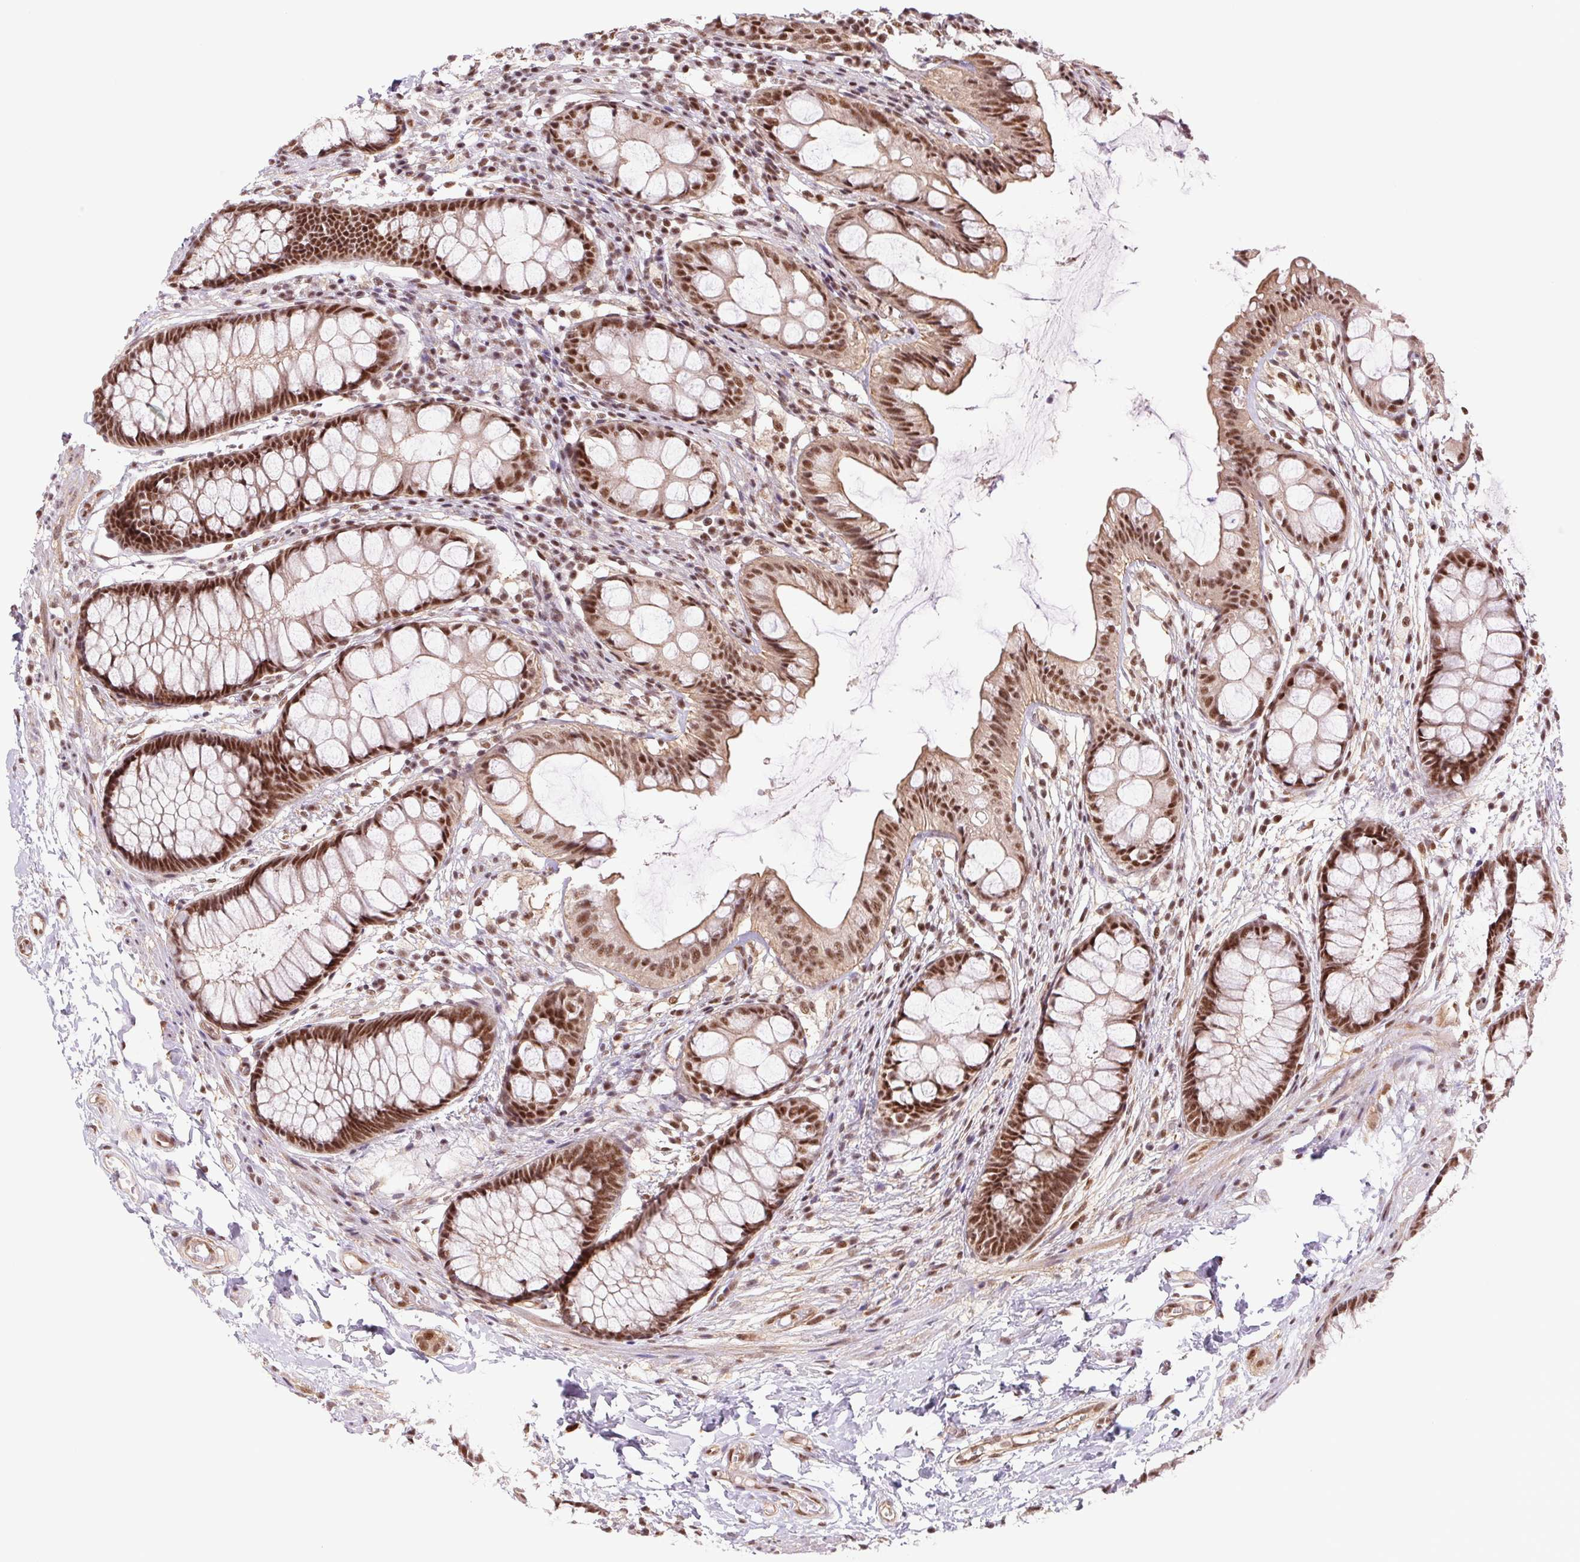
{"staining": {"intensity": "moderate", "quantity": ">75%", "location": "cytoplasmic/membranous,nuclear"}, "tissue": "rectum", "cell_type": "Glandular cells", "image_type": "normal", "snomed": [{"axis": "morphology", "description": "Normal tissue, NOS"}, {"axis": "topography", "description": "Rectum"}], "caption": "IHC (DAB) staining of benign rectum shows moderate cytoplasmic/membranous,nuclear protein expression in approximately >75% of glandular cells. (DAB (3,3'-diaminobenzidine) = brown stain, brightfield microscopy at high magnification).", "gene": "CWC25", "patient": {"sex": "female", "age": 62}}